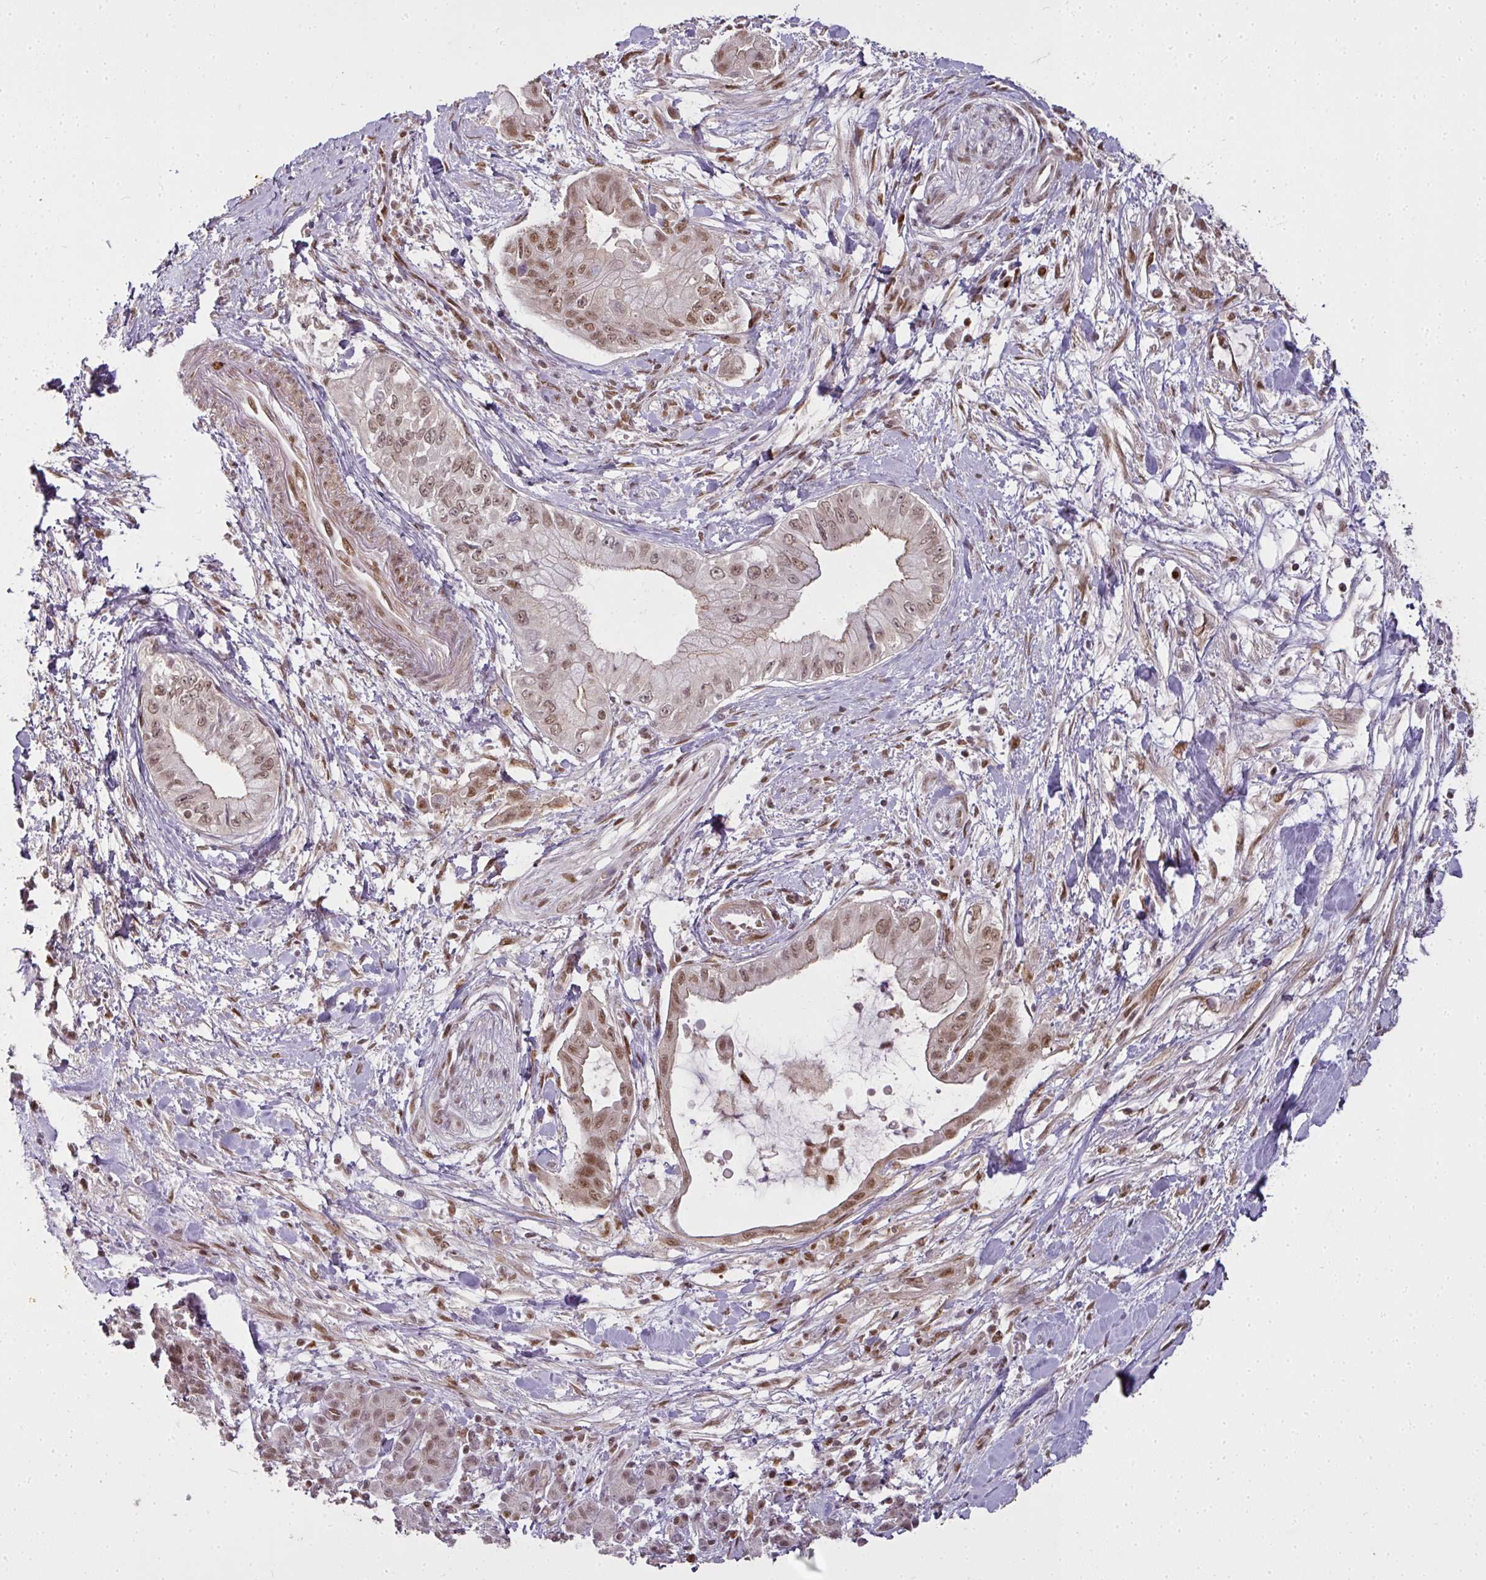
{"staining": {"intensity": "moderate", "quantity": ">75%", "location": "nuclear"}, "tissue": "pancreatic cancer", "cell_type": "Tumor cells", "image_type": "cancer", "snomed": [{"axis": "morphology", "description": "Adenocarcinoma, NOS"}, {"axis": "topography", "description": "Pancreas"}], "caption": "Brown immunohistochemical staining in pancreatic cancer (adenocarcinoma) shows moderate nuclear staining in about >75% of tumor cells.", "gene": "GPRIN2", "patient": {"sex": "male", "age": 48}}